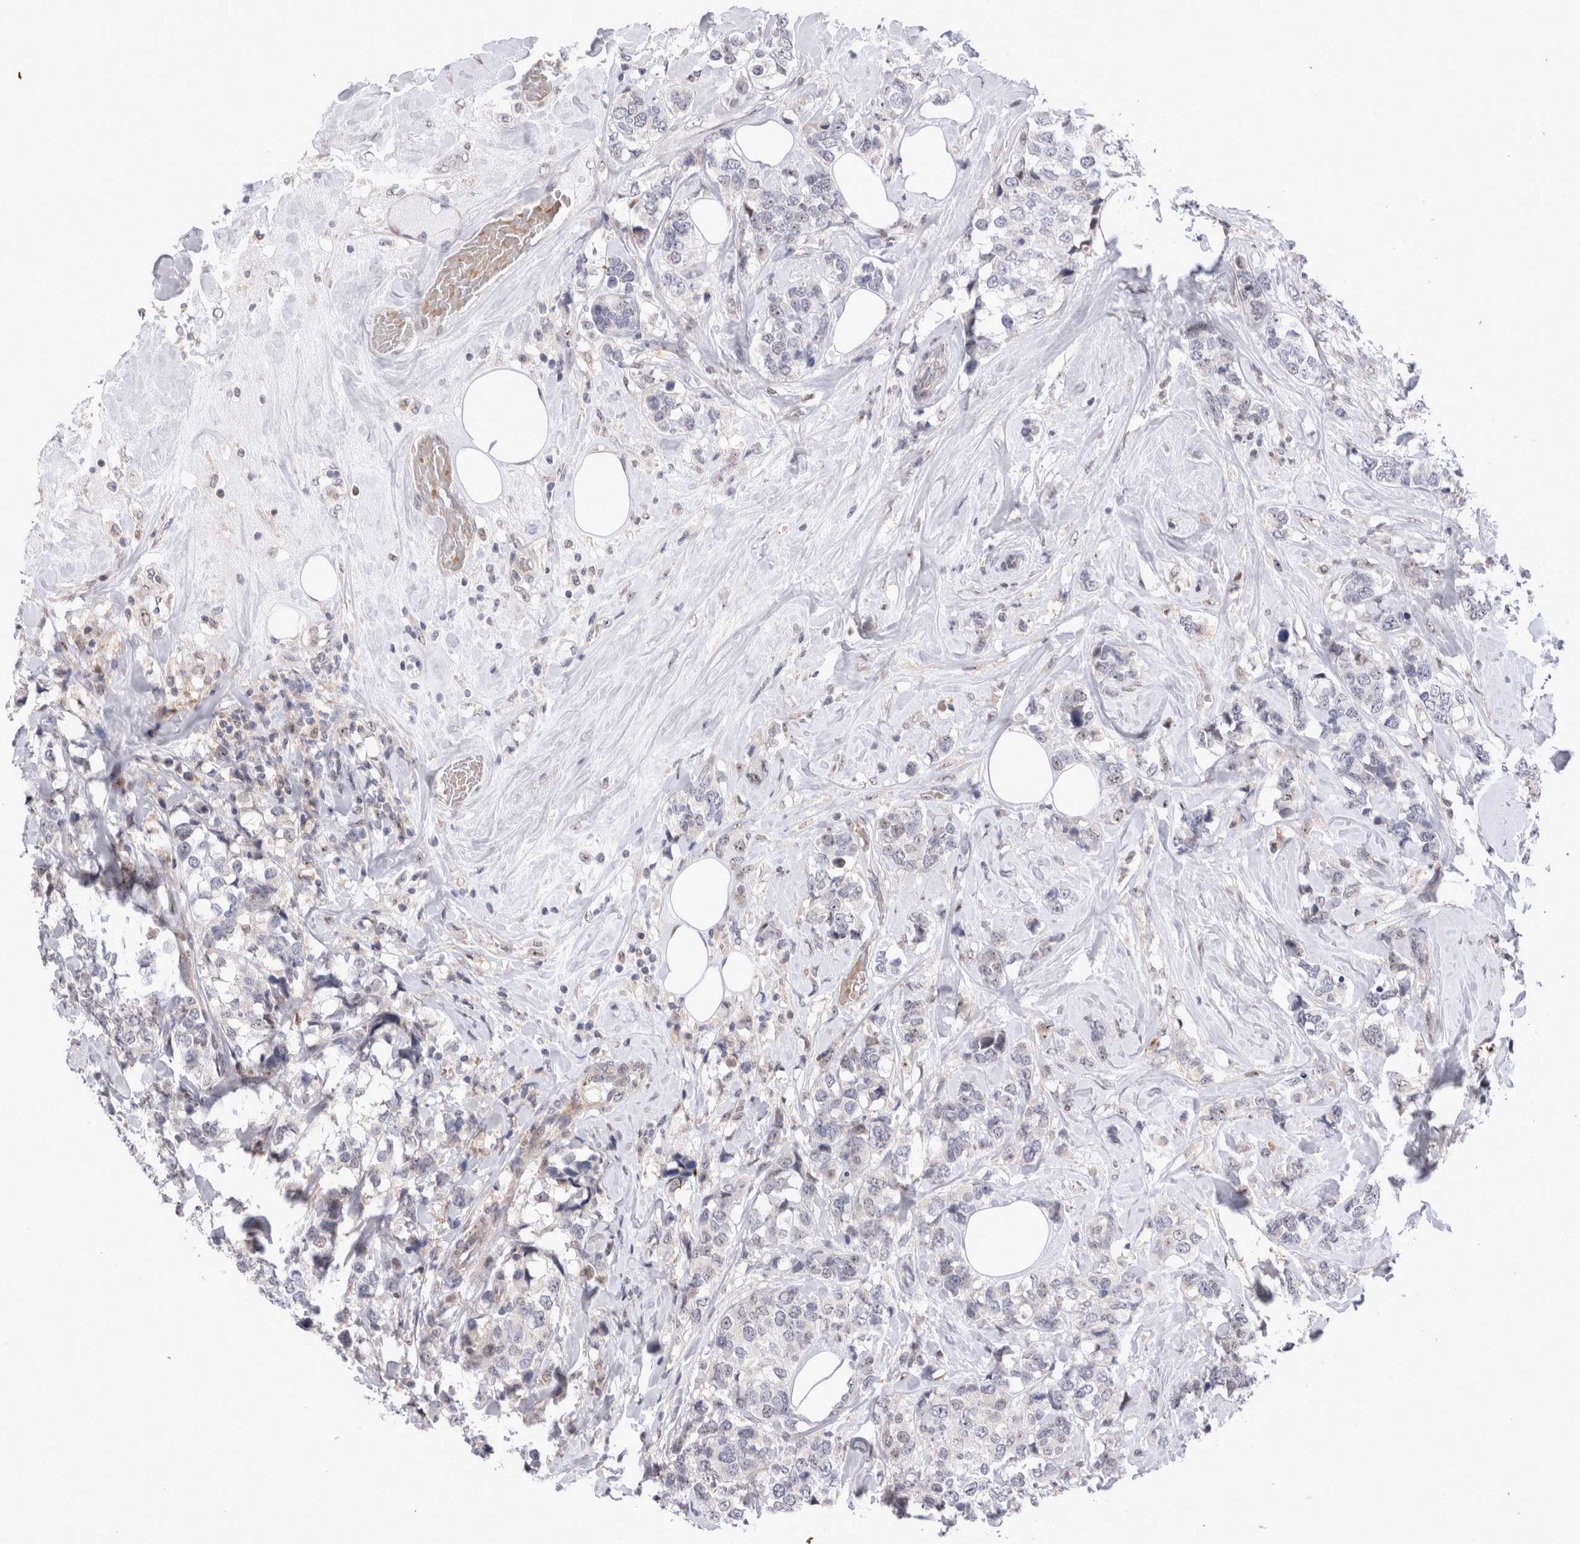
{"staining": {"intensity": "negative", "quantity": "none", "location": "none"}, "tissue": "breast cancer", "cell_type": "Tumor cells", "image_type": "cancer", "snomed": [{"axis": "morphology", "description": "Lobular carcinoma"}, {"axis": "topography", "description": "Breast"}], "caption": "The histopathology image exhibits no significant positivity in tumor cells of lobular carcinoma (breast).", "gene": "STK11", "patient": {"sex": "female", "age": 59}}